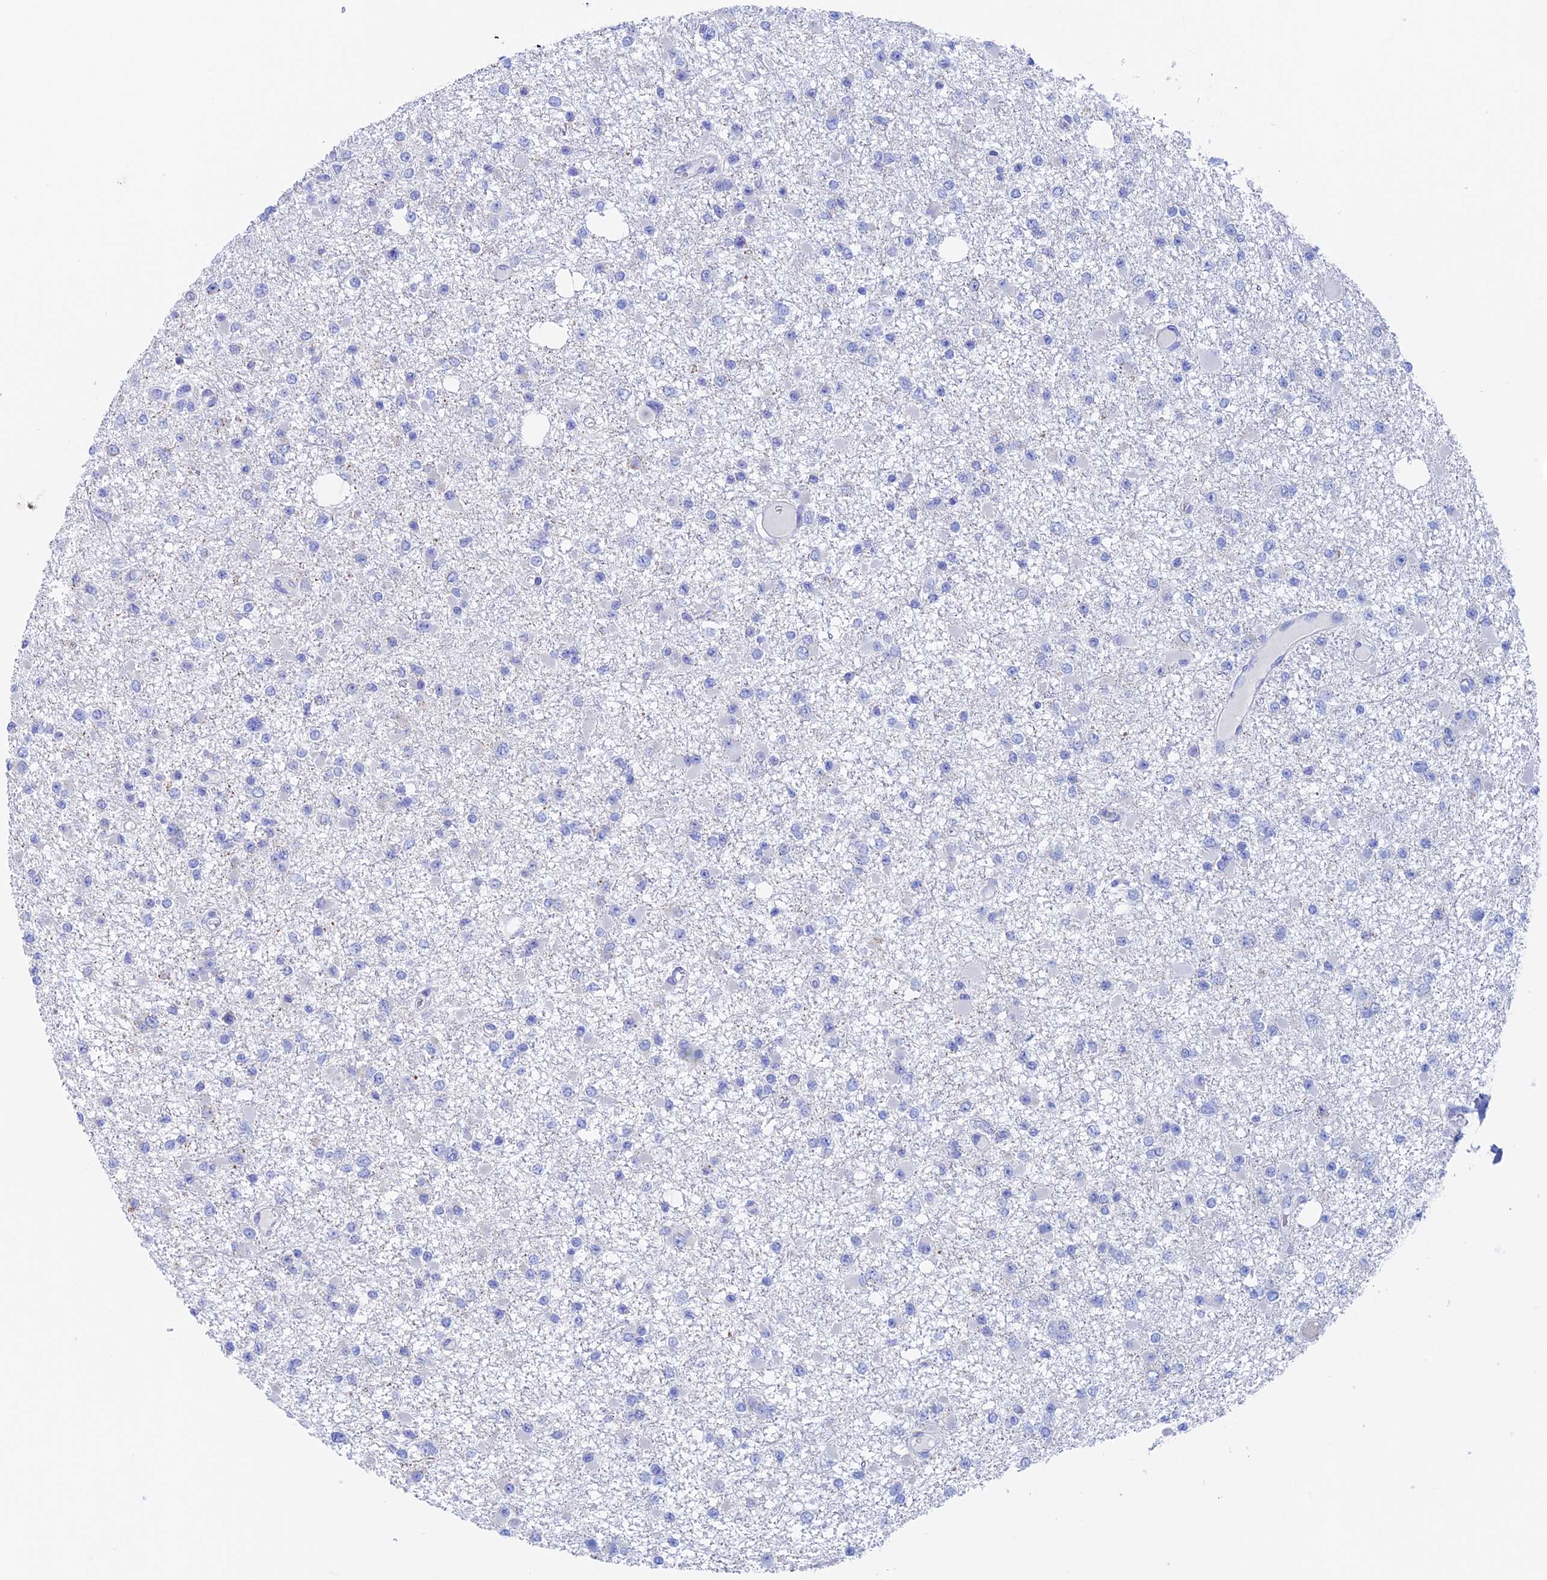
{"staining": {"intensity": "negative", "quantity": "none", "location": "none"}, "tissue": "glioma", "cell_type": "Tumor cells", "image_type": "cancer", "snomed": [{"axis": "morphology", "description": "Glioma, malignant, Low grade"}, {"axis": "topography", "description": "Brain"}], "caption": "Immunohistochemistry (IHC) photomicrograph of malignant glioma (low-grade) stained for a protein (brown), which displays no positivity in tumor cells.", "gene": "PSMC3IP", "patient": {"sex": "female", "age": 22}}